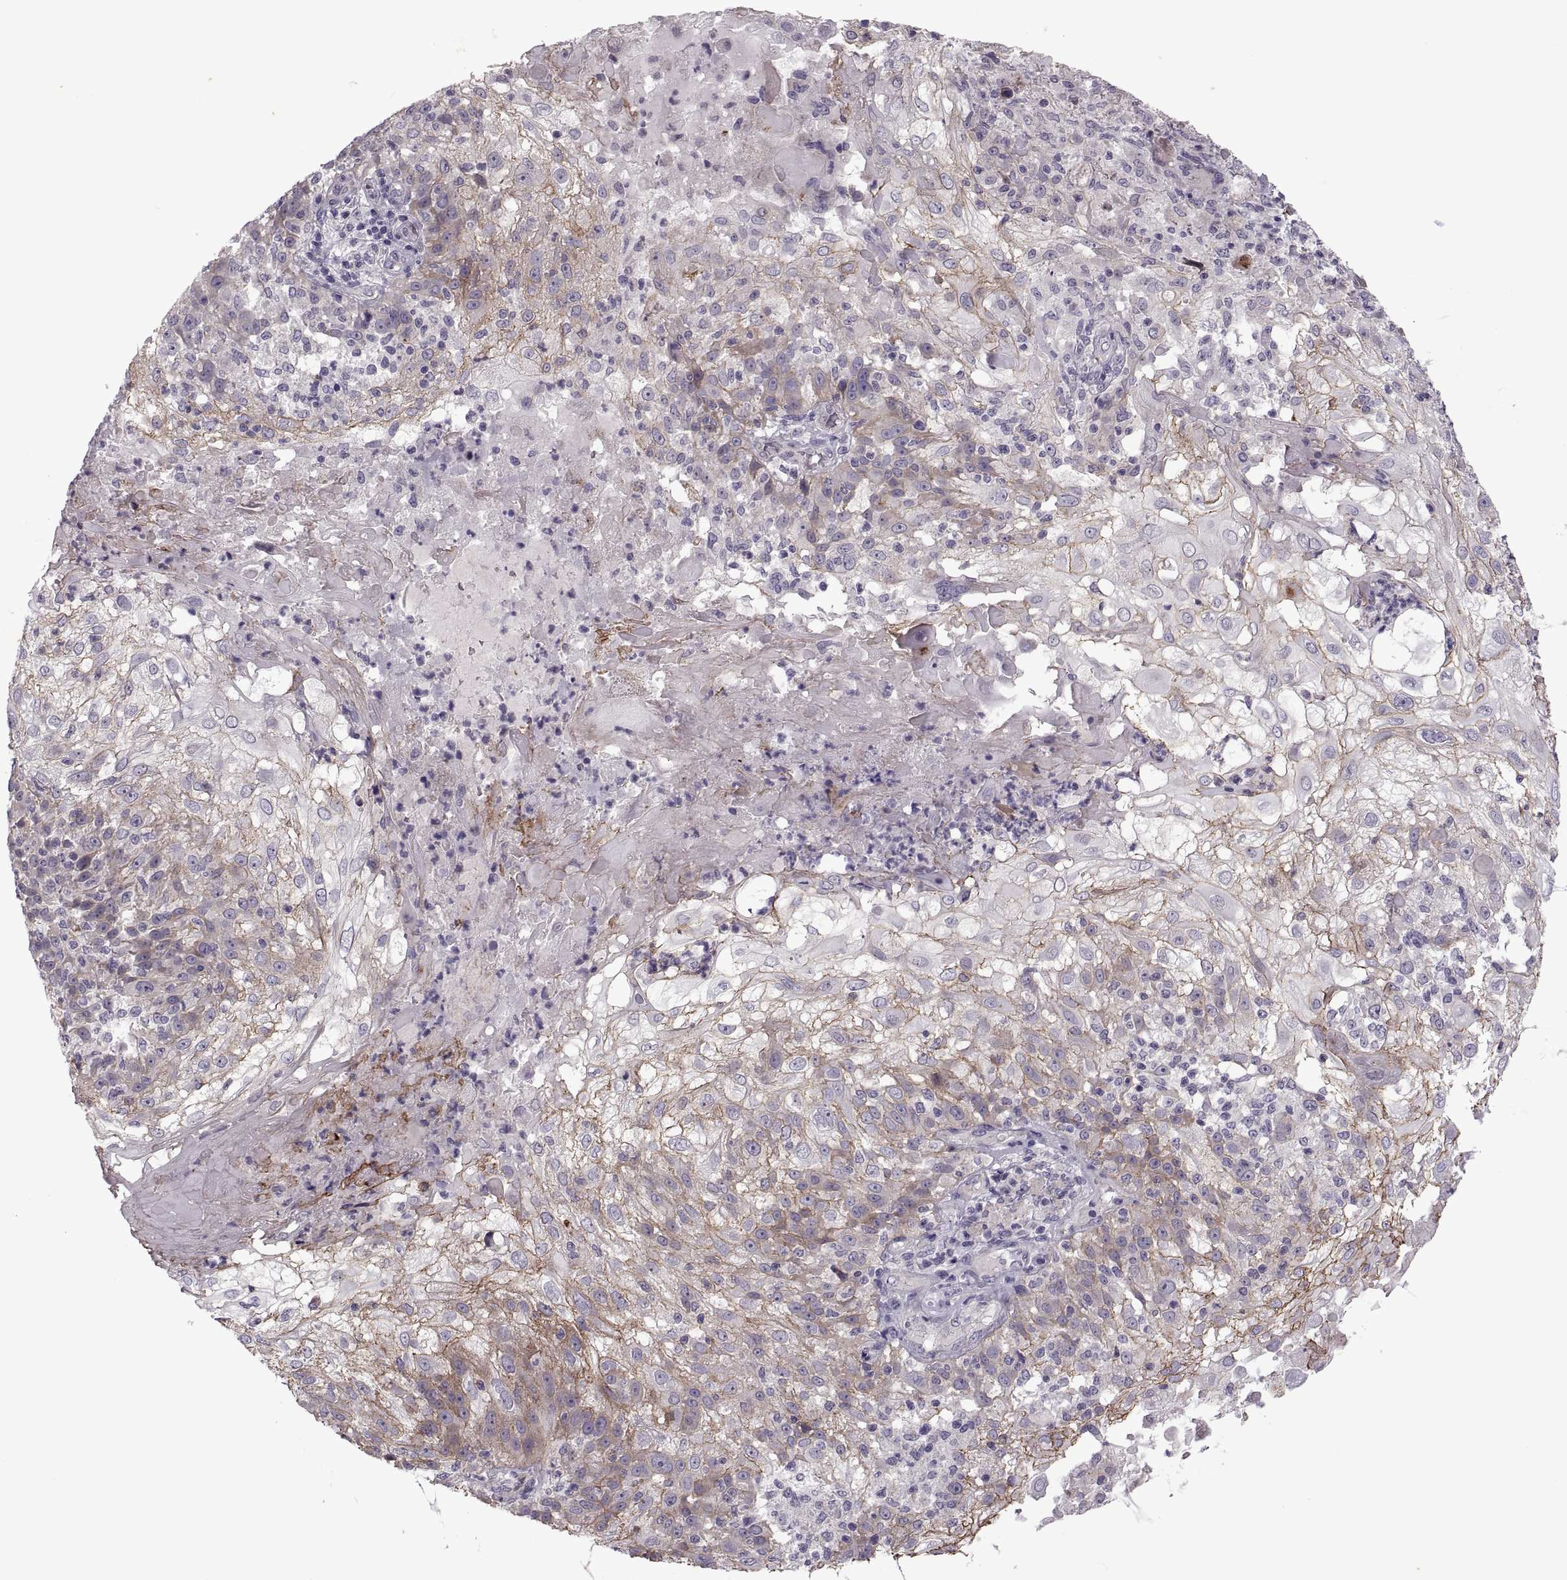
{"staining": {"intensity": "moderate", "quantity": "25%-75%", "location": "cytoplasmic/membranous"}, "tissue": "skin cancer", "cell_type": "Tumor cells", "image_type": "cancer", "snomed": [{"axis": "morphology", "description": "Normal tissue, NOS"}, {"axis": "morphology", "description": "Squamous cell carcinoma, NOS"}, {"axis": "topography", "description": "Skin"}], "caption": "Immunohistochemical staining of skin cancer (squamous cell carcinoma) demonstrates moderate cytoplasmic/membranous protein positivity in approximately 25%-75% of tumor cells.", "gene": "RIPK4", "patient": {"sex": "female", "age": 83}}